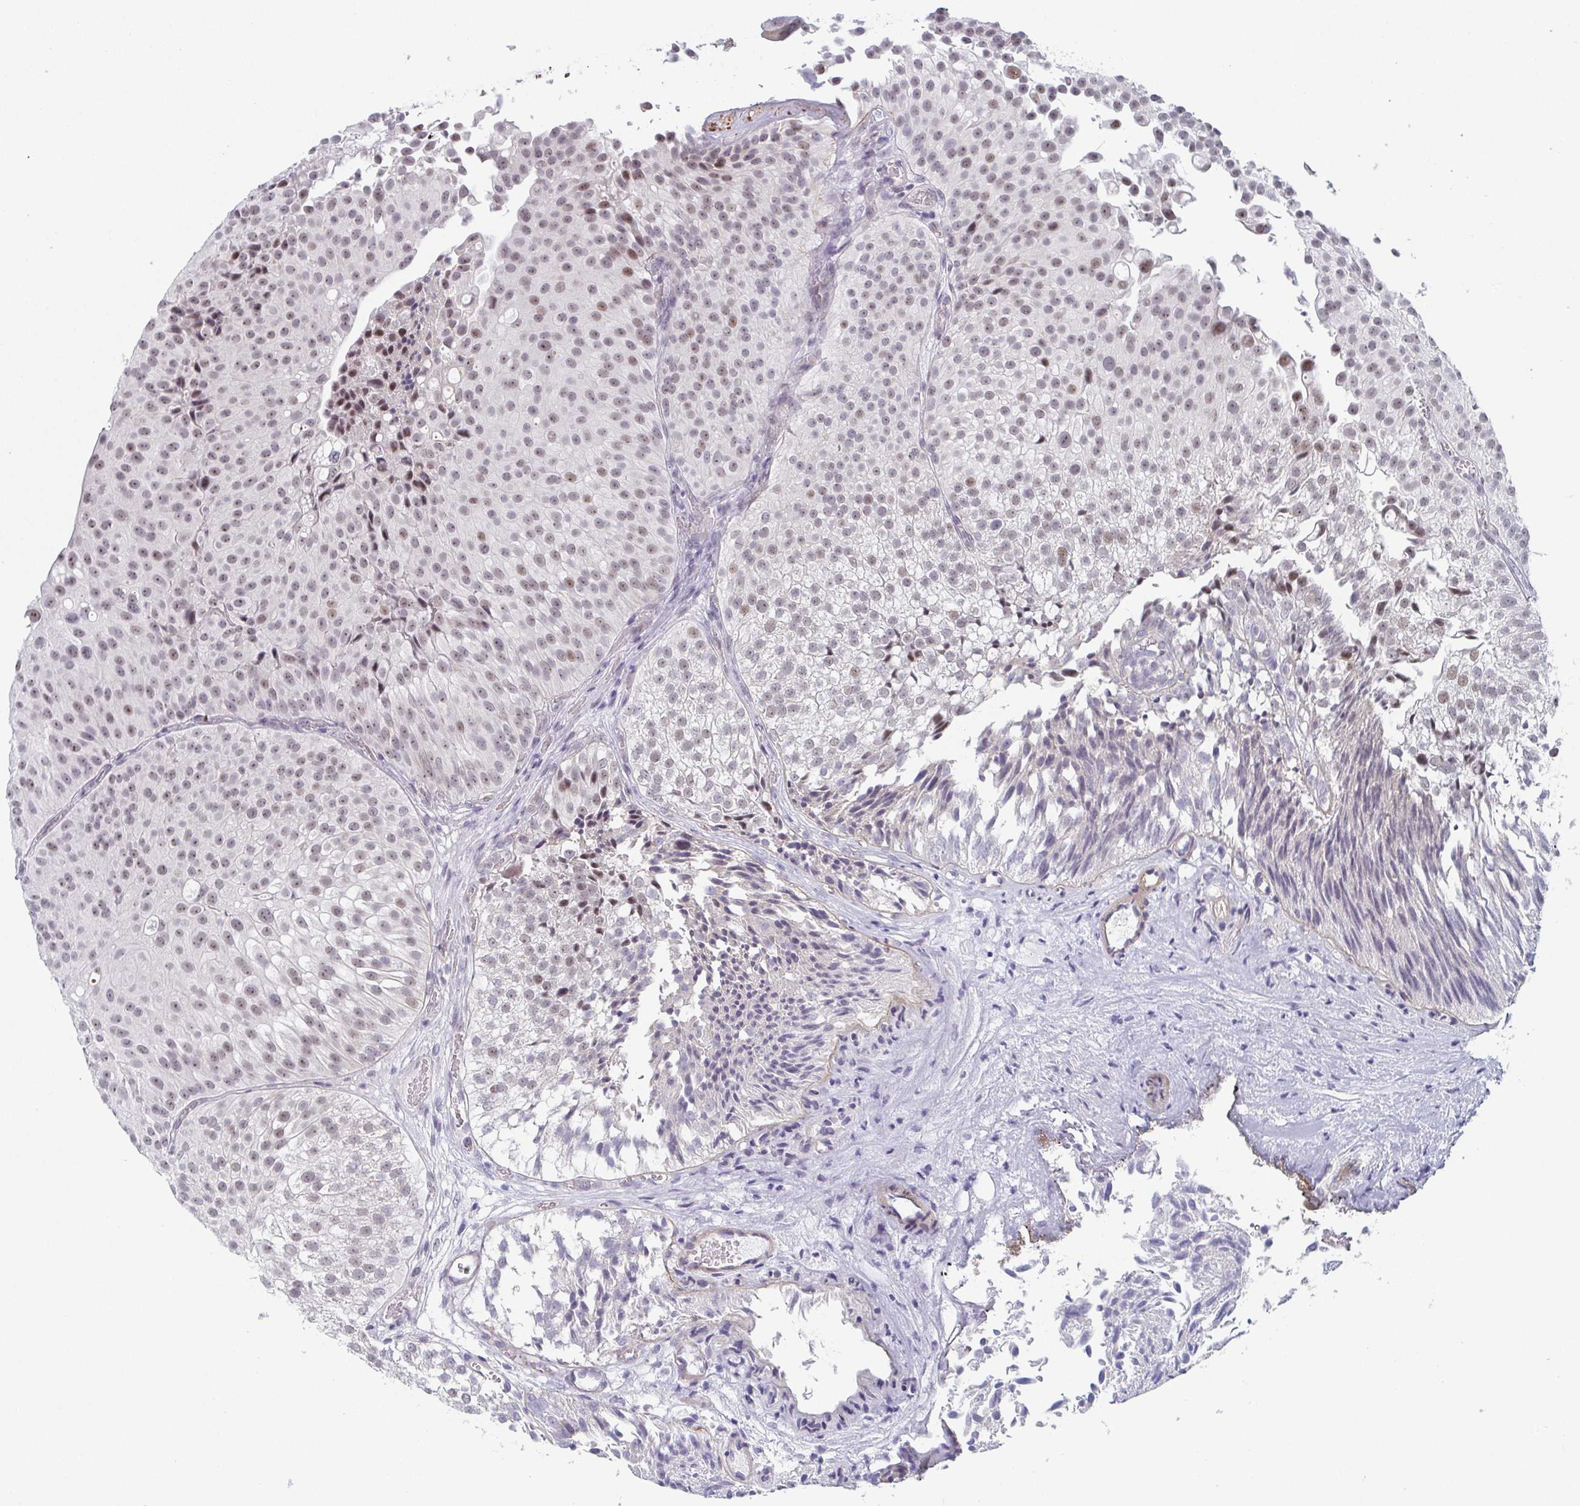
{"staining": {"intensity": "weak", "quantity": "25%-75%", "location": "nuclear"}, "tissue": "urothelial cancer", "cell_type": "Tumor cells", "image_type": "cancer", "snomed": [{"axis": "morphology", "description": "Urothelial carcinoma, Low grade"}, {"axis": "topography", "description": "Urinary bladder"}], "caption": "Weak nuclear protein positivity is appreciated in about 25%-75% of tumor cells in urothelial cancer. (Stains: DAB (3,3'-diaminobenzidine) in brown, nuclei in blue, Microscopy: brightfield microscopy at high magnification).", "gene": "EXOSC7", "patient": {"sex": "male", "age": 80}}